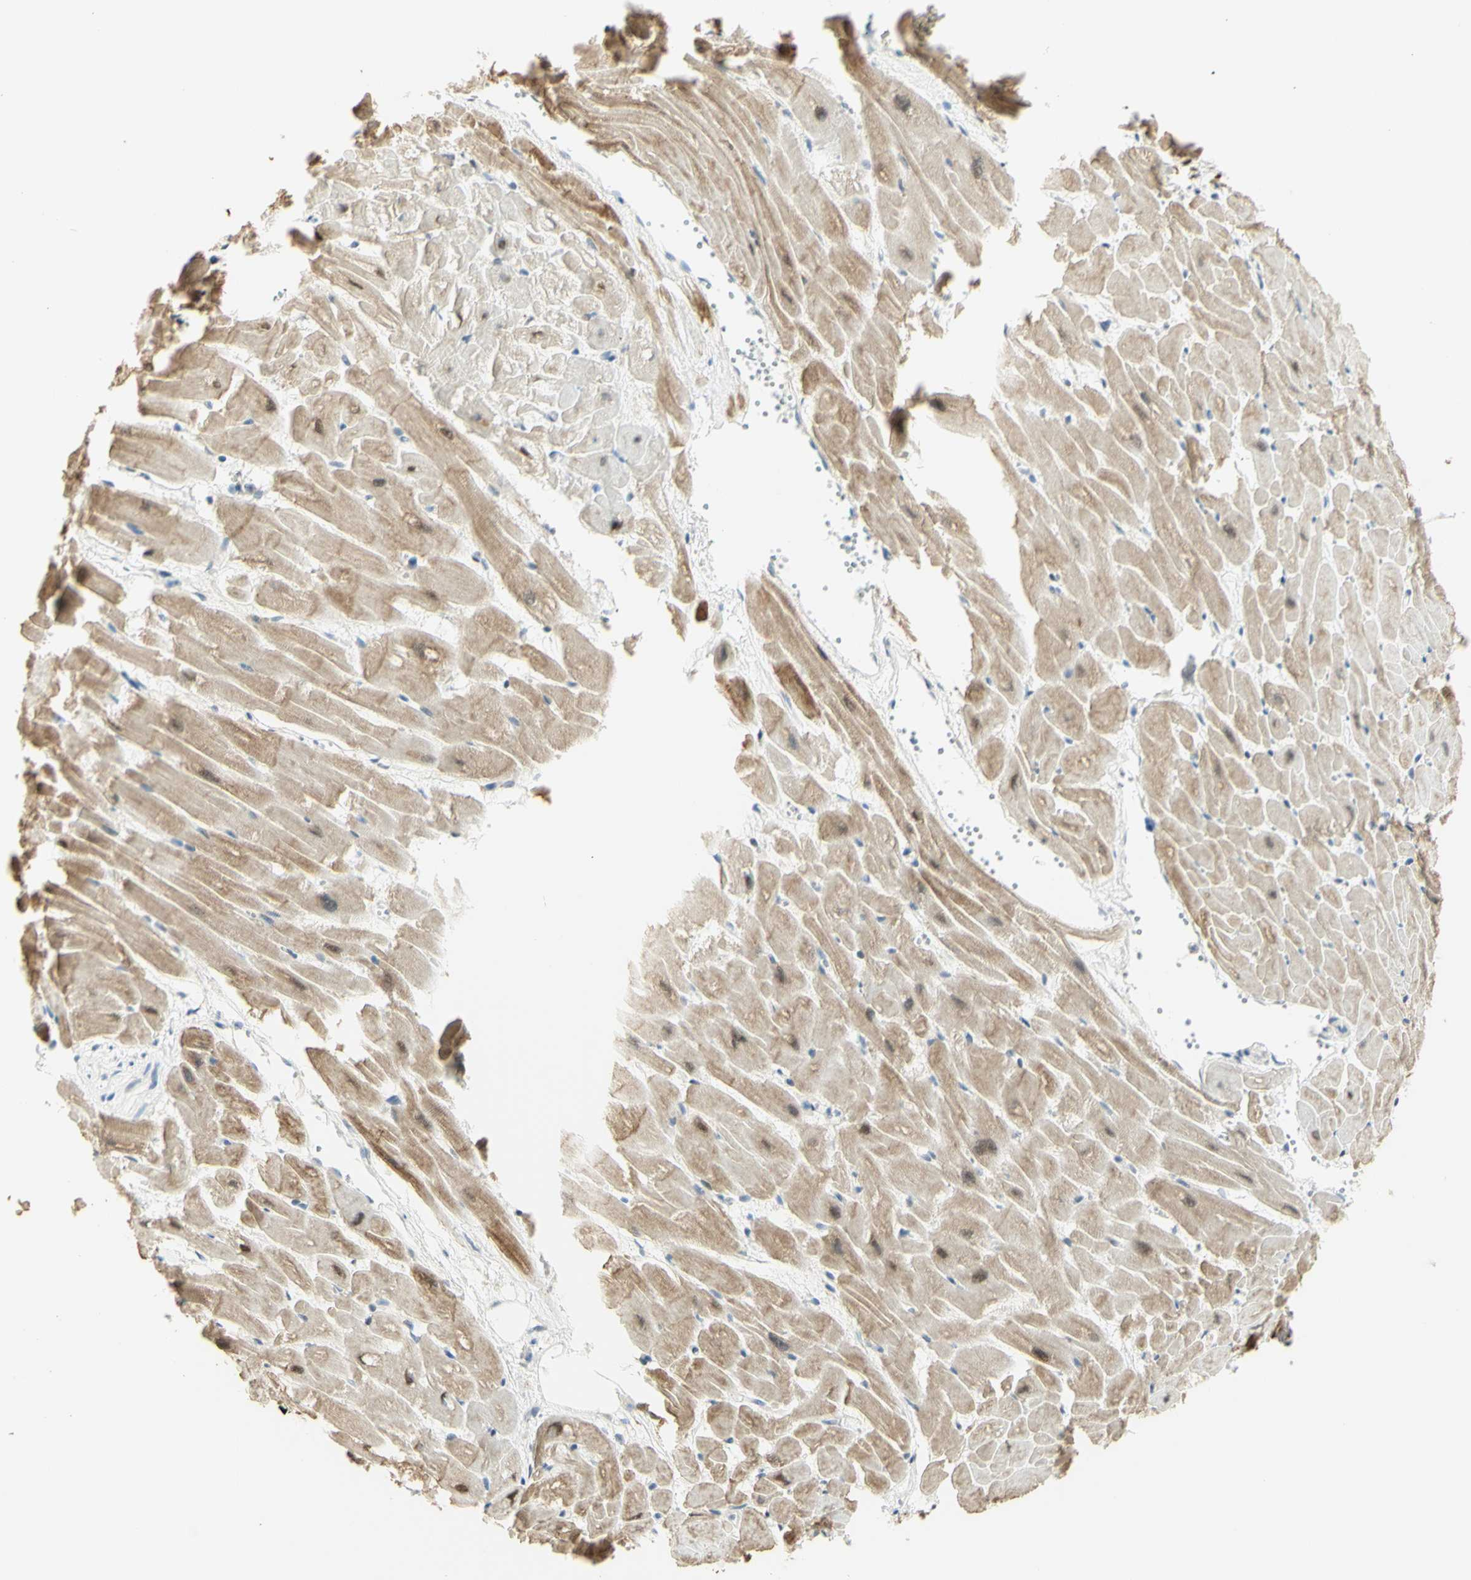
{"staining": {"intensity": "moderate", "quantity": ">75%", "location": "cytoplasmic/membranous"}, "tissue": "heart muscle", "cell_type": "Cardiomyocytes", "image_type": "normal", "snomed": [{"axis": "morphology", "description": "Normal tissue, NOS"}, {"axis": "topography", "description": "Heart"}], "caption": "Heart muscle was stained to show a protein in brown. There is medium levels of moderate cytoplasmic/membranous positivity in approximately >75% of cardiomyocytes.", "gene": "DDX1", "patient": {"sex": "female", "age": 19}}